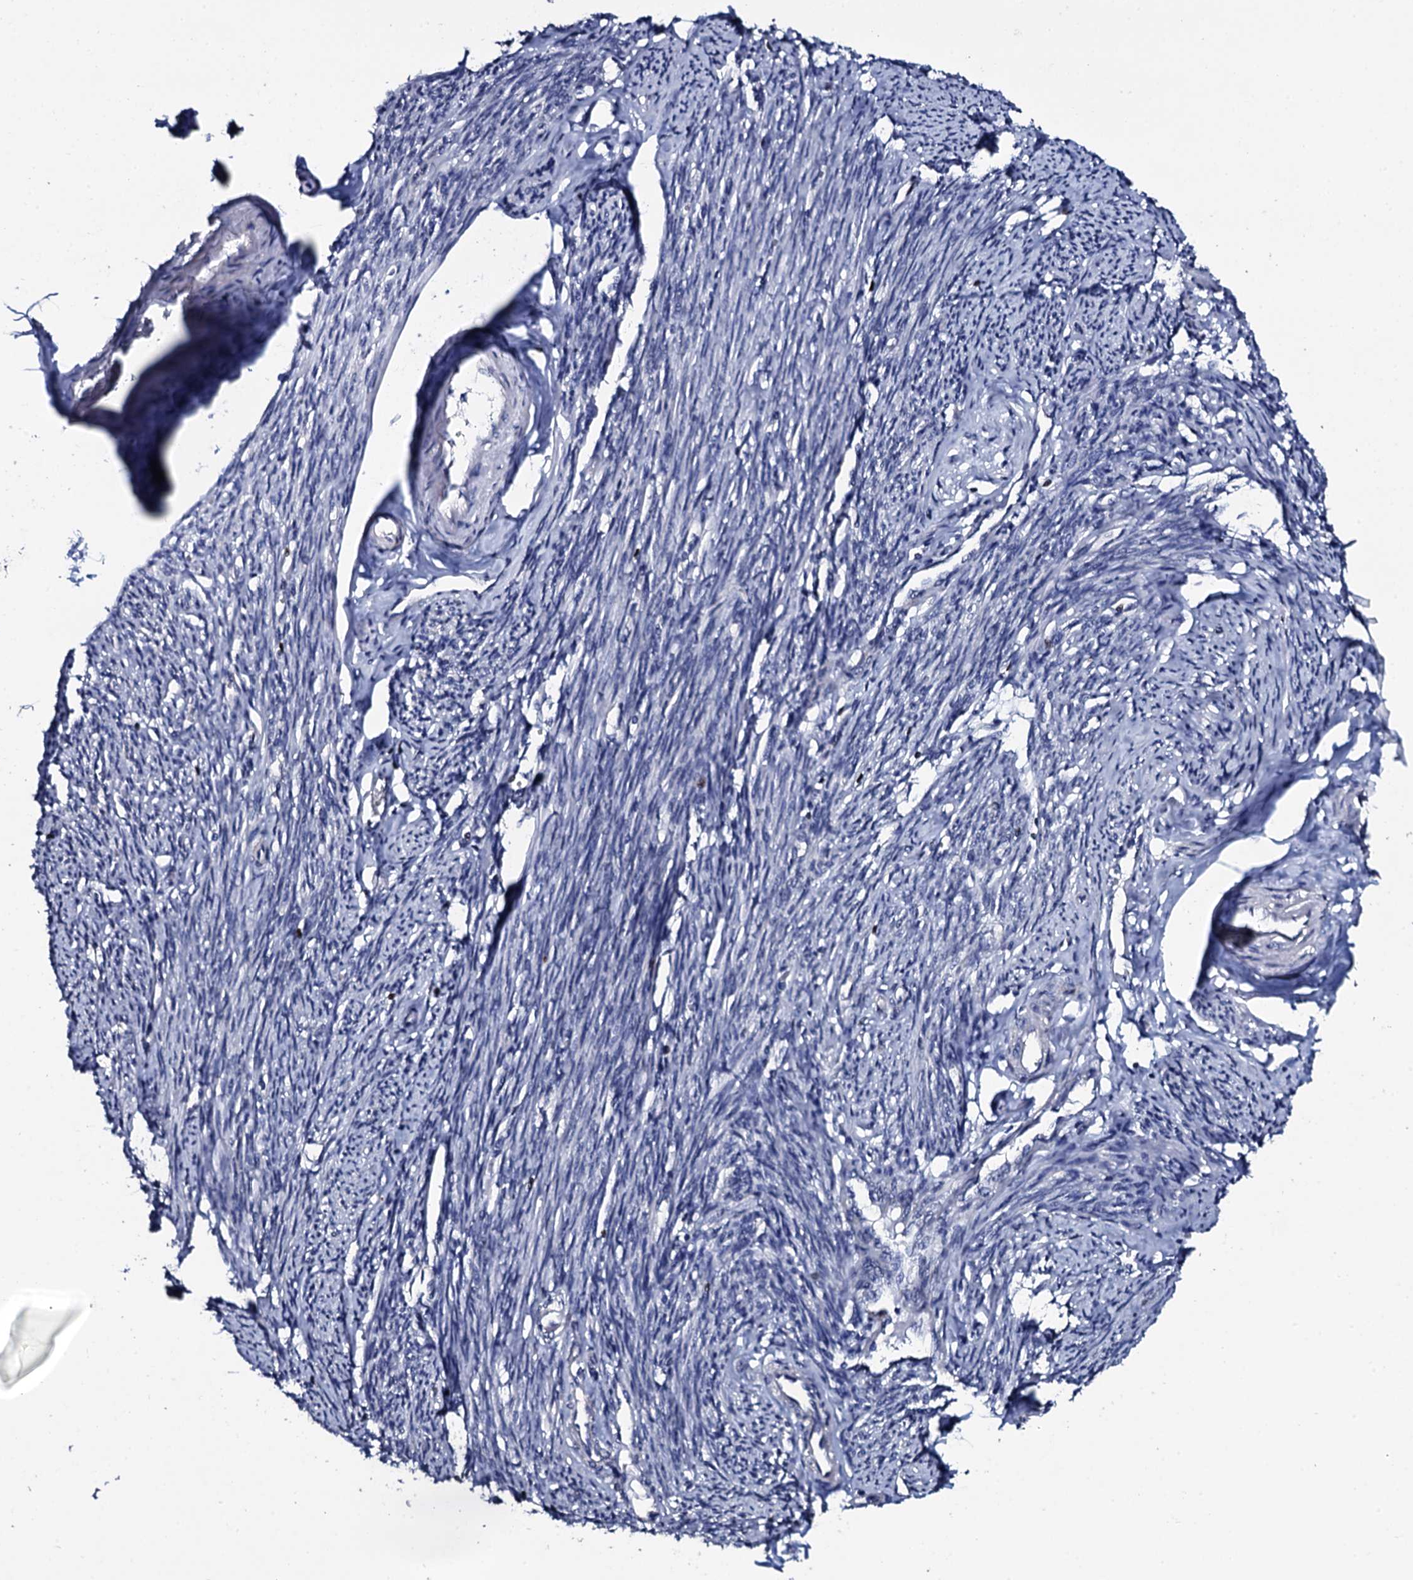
{"staining": {"intensity": "negative", "quantity": "none", "location": "none"}, "tissue": "smooth muscle", "cell_type": "Smooth muscle cells", "image_type": "normal", "snomed": [{"axis": "morphology", "description": "Normal tissue, NOS"}, {"axis": "topography", "description": "Smooth muscle"}, {"axis": "topography", "description": "Uterus"}], "caption": "Immunohistochemical staining of unremarkable human smooth muscle demonstrates no significant expression in smooth muscle cells. Brightfield microscopy of immunohistochemistry stained with DAB (brown) and hematoxylin (blue), captured at high magnification.", "gene": "NPM2", "patient": {"sex": "female", "age": 59}}